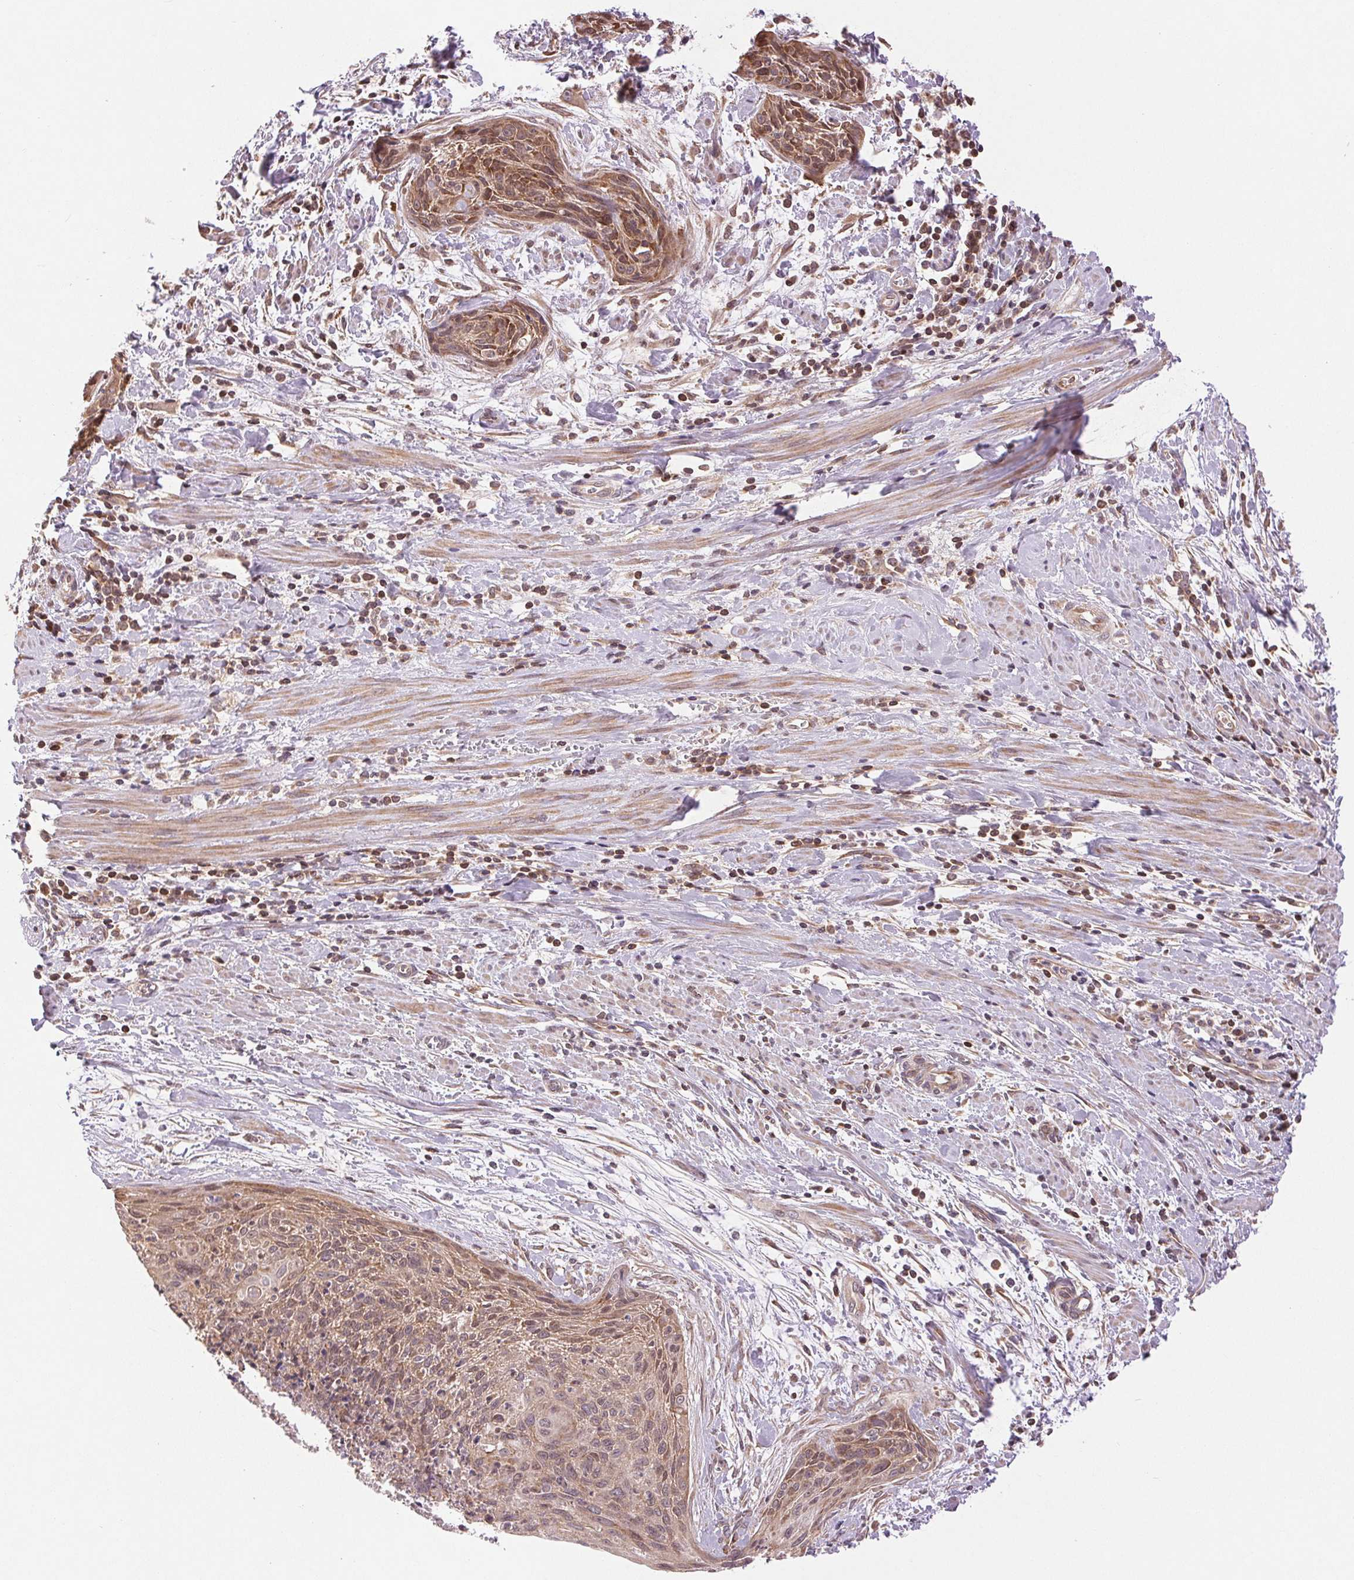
{"staining": {"intensity": "moderate", "quantity": ">75%", "location": "cytoplasmic/membranous"}, "tissue": "cervical cancer", "cell_type": "Tumor cells", "image_type": "cancer", "snomed": [{"axis": "morphology", "description": "Squamous cell carcinoma, NOS"}, {"axis": "topography", "description": "Cervix"}], "caption": "Cervical squamous cell carcinoma stained with a protein marker exhibits moderate staining in tumor cells.", "gene": "BTF3L4", "patient": {"sex": "female", "age": 55}}